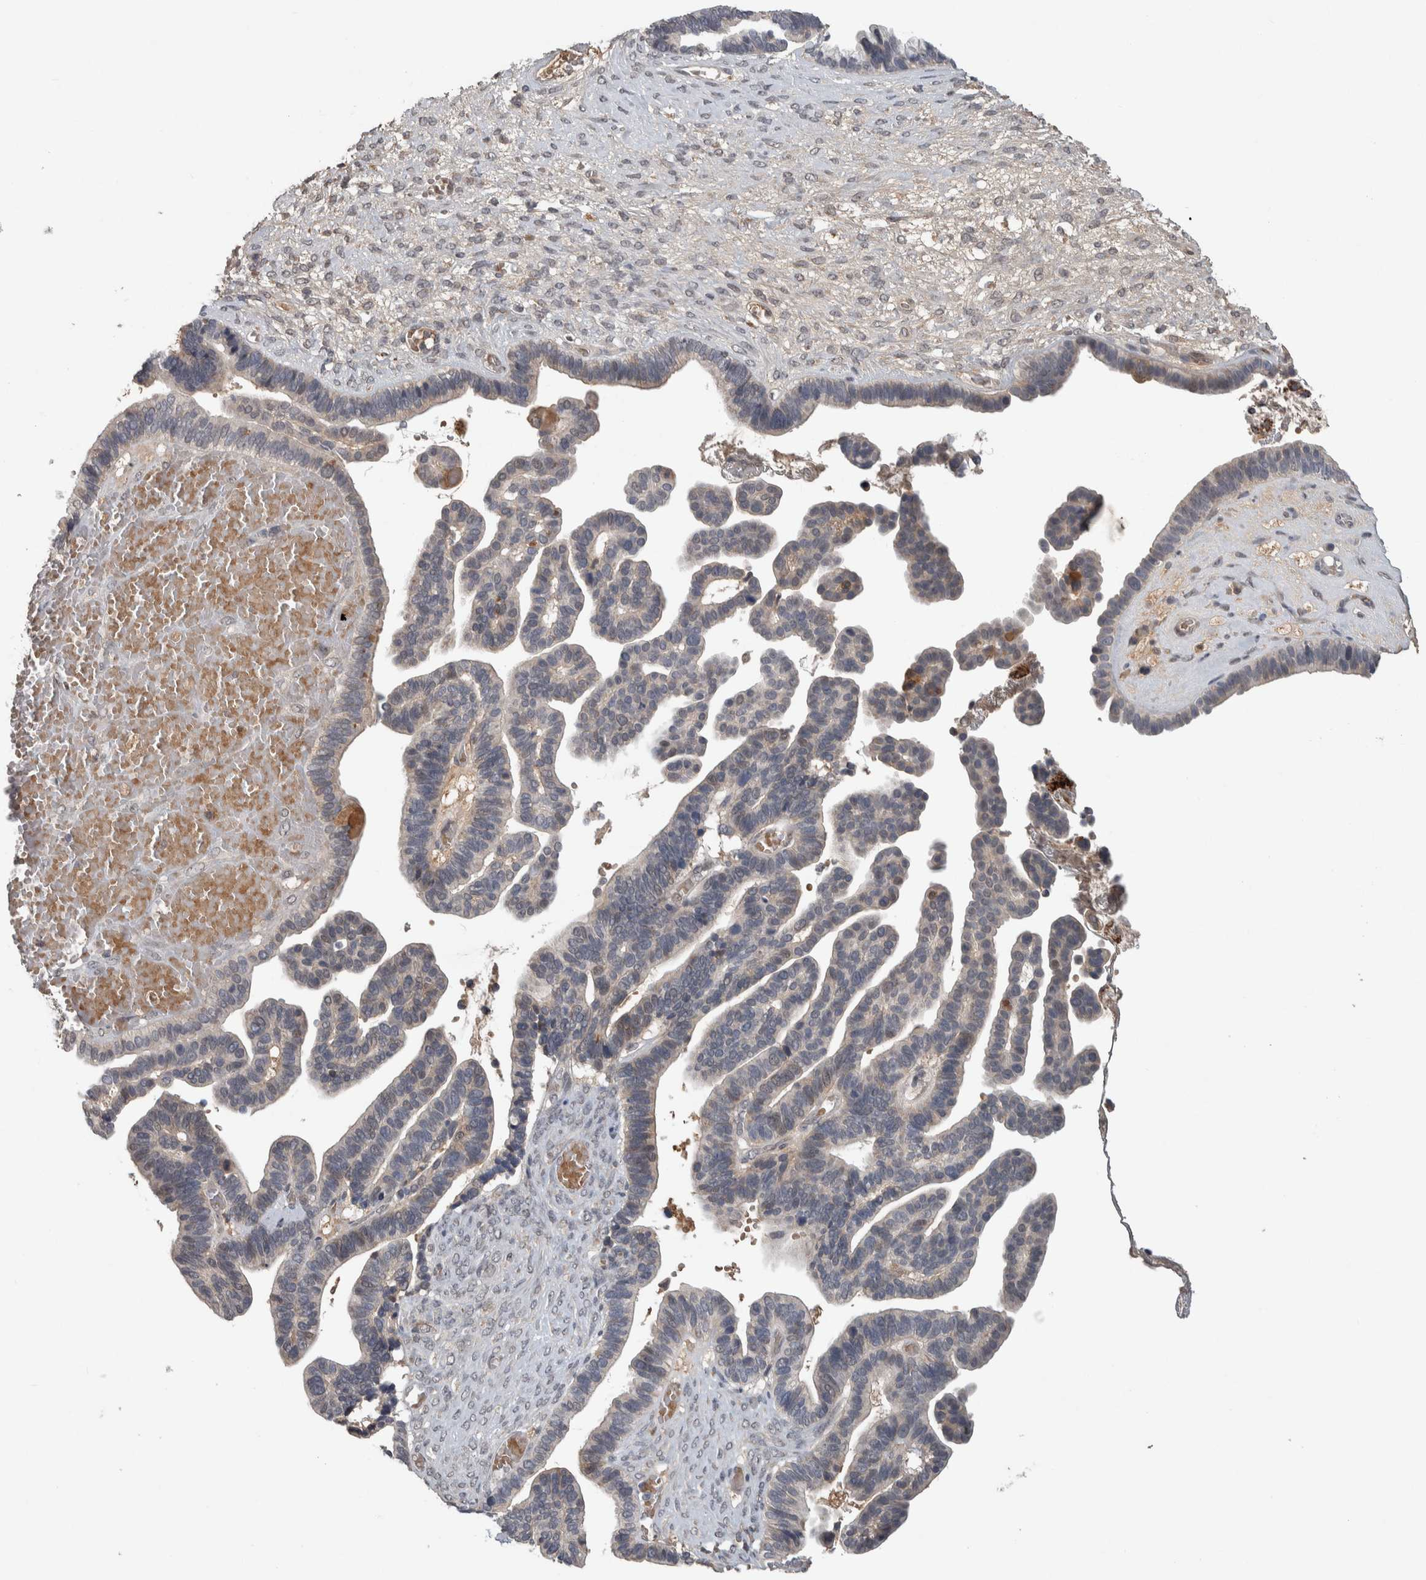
{"staining": {"intensity": "weak", "quantity": "<25%", "location": "nuclear"}, "tissue": "ovarian cancer", "cell_type": "Tumor cells", "image_type": "cancer", "snomed": [{"axis": "morphology", "description": "Cystadenocarcinoma, serous, NOS"}, {"axis": "topography", "description": "Ovary"}], "caption": "This is an immunohistochemistry image of human serous cystadenocarcinoma (ovarian). There is no staining in tumor cells.", "gene": "CHRM3", "patient": {"sex": "female", "age": 56}}